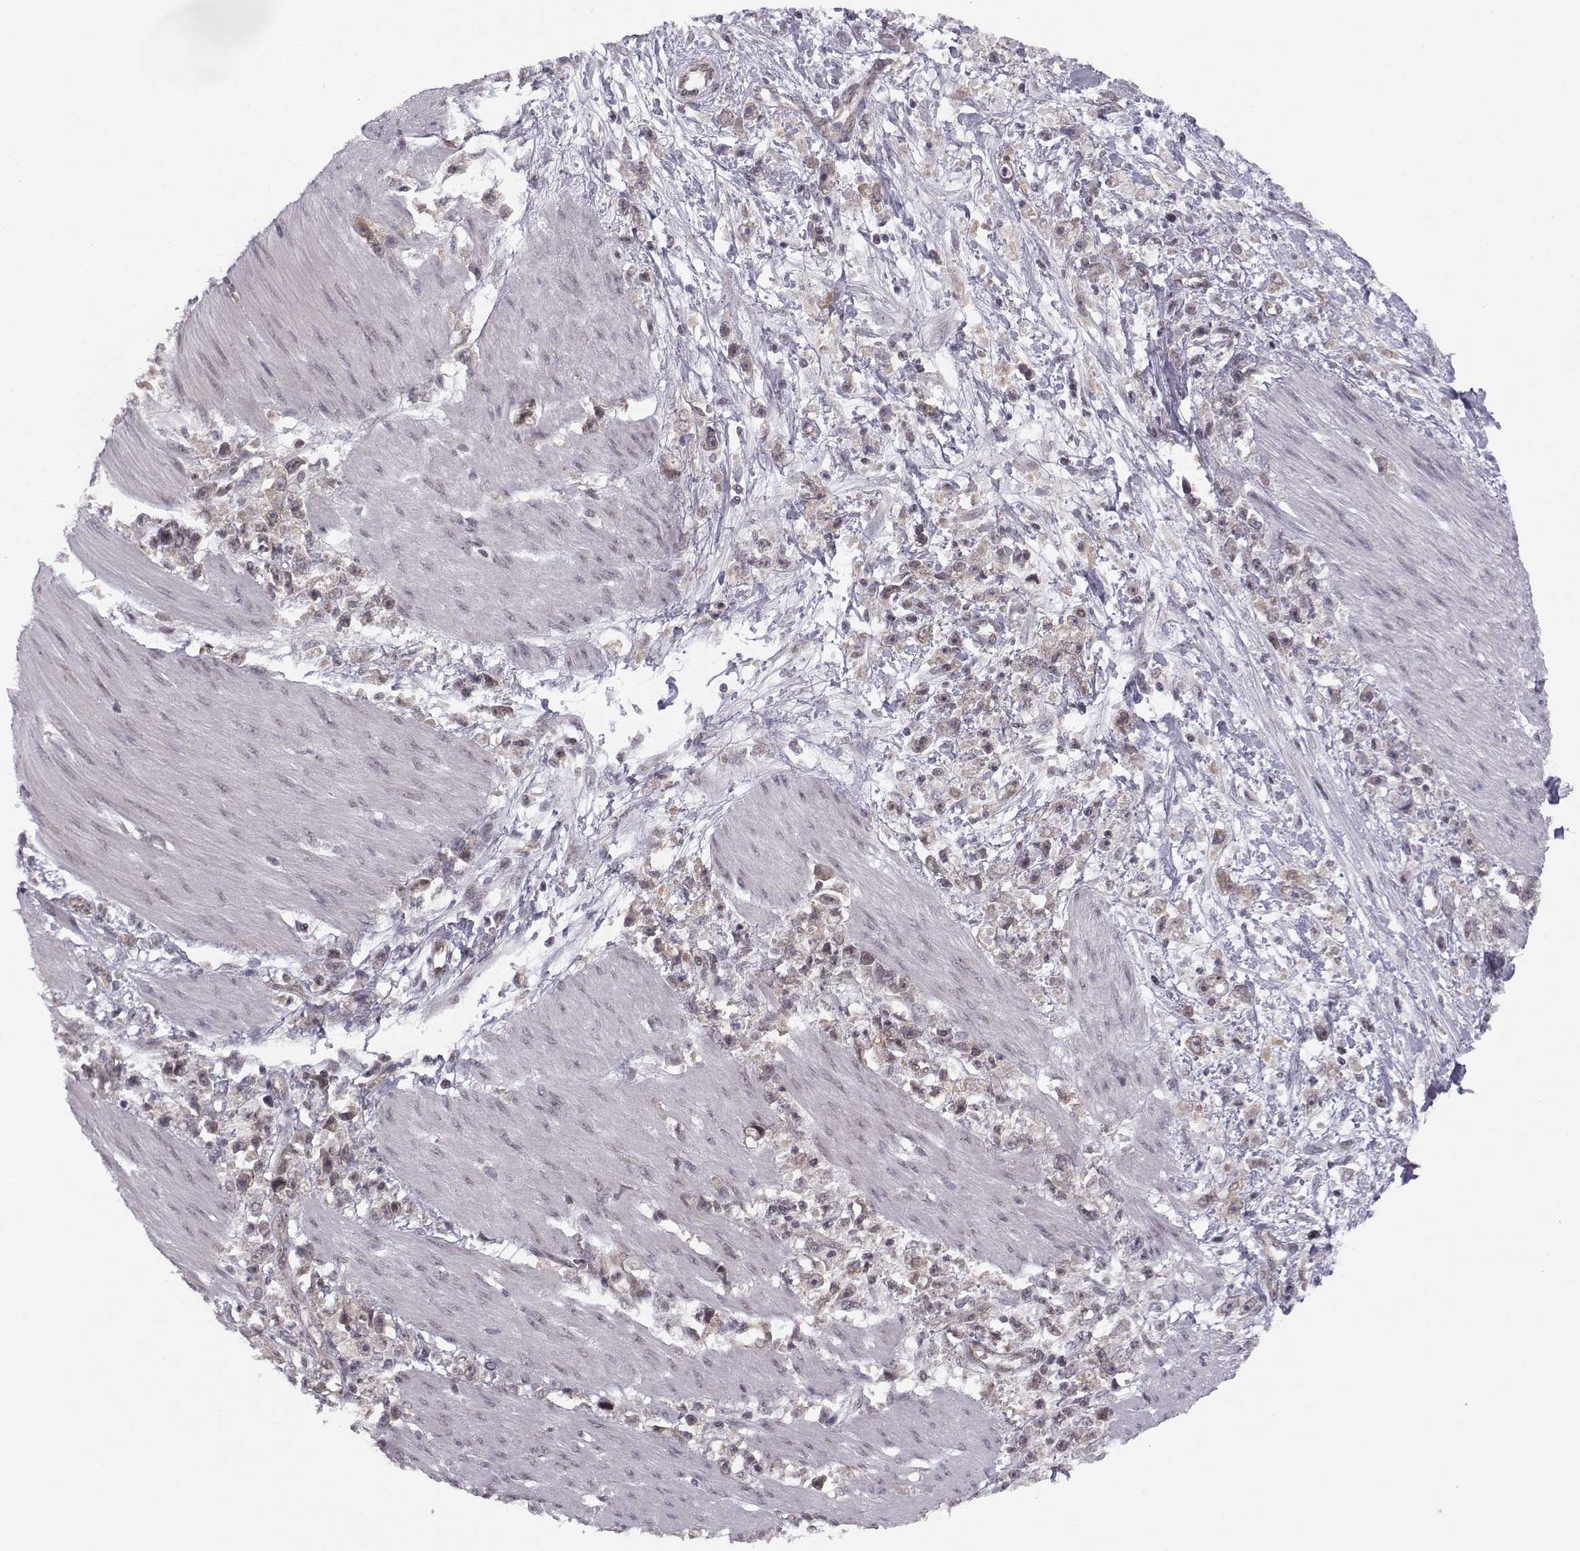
{"staining": {"intensity": "weak", "quantity": "<25%", "location": "cytoplasmic/membranous"}, "tissue": "stomach cancer", "cell_type": "Tumor cells", "image_type": "cancer", "snomed": [{"axis": "morphology", "description": "Adenocarcinoma, NOS"}, {"axis": "topography", "description": "Stomach"}], "caption": "This is a photomicrograph of immunohistochemistry staining of stomach cancer, which shows no expression in tumor cells.", "gene": "KIF13B", "patient": {"sex": "female", "age": 59}}